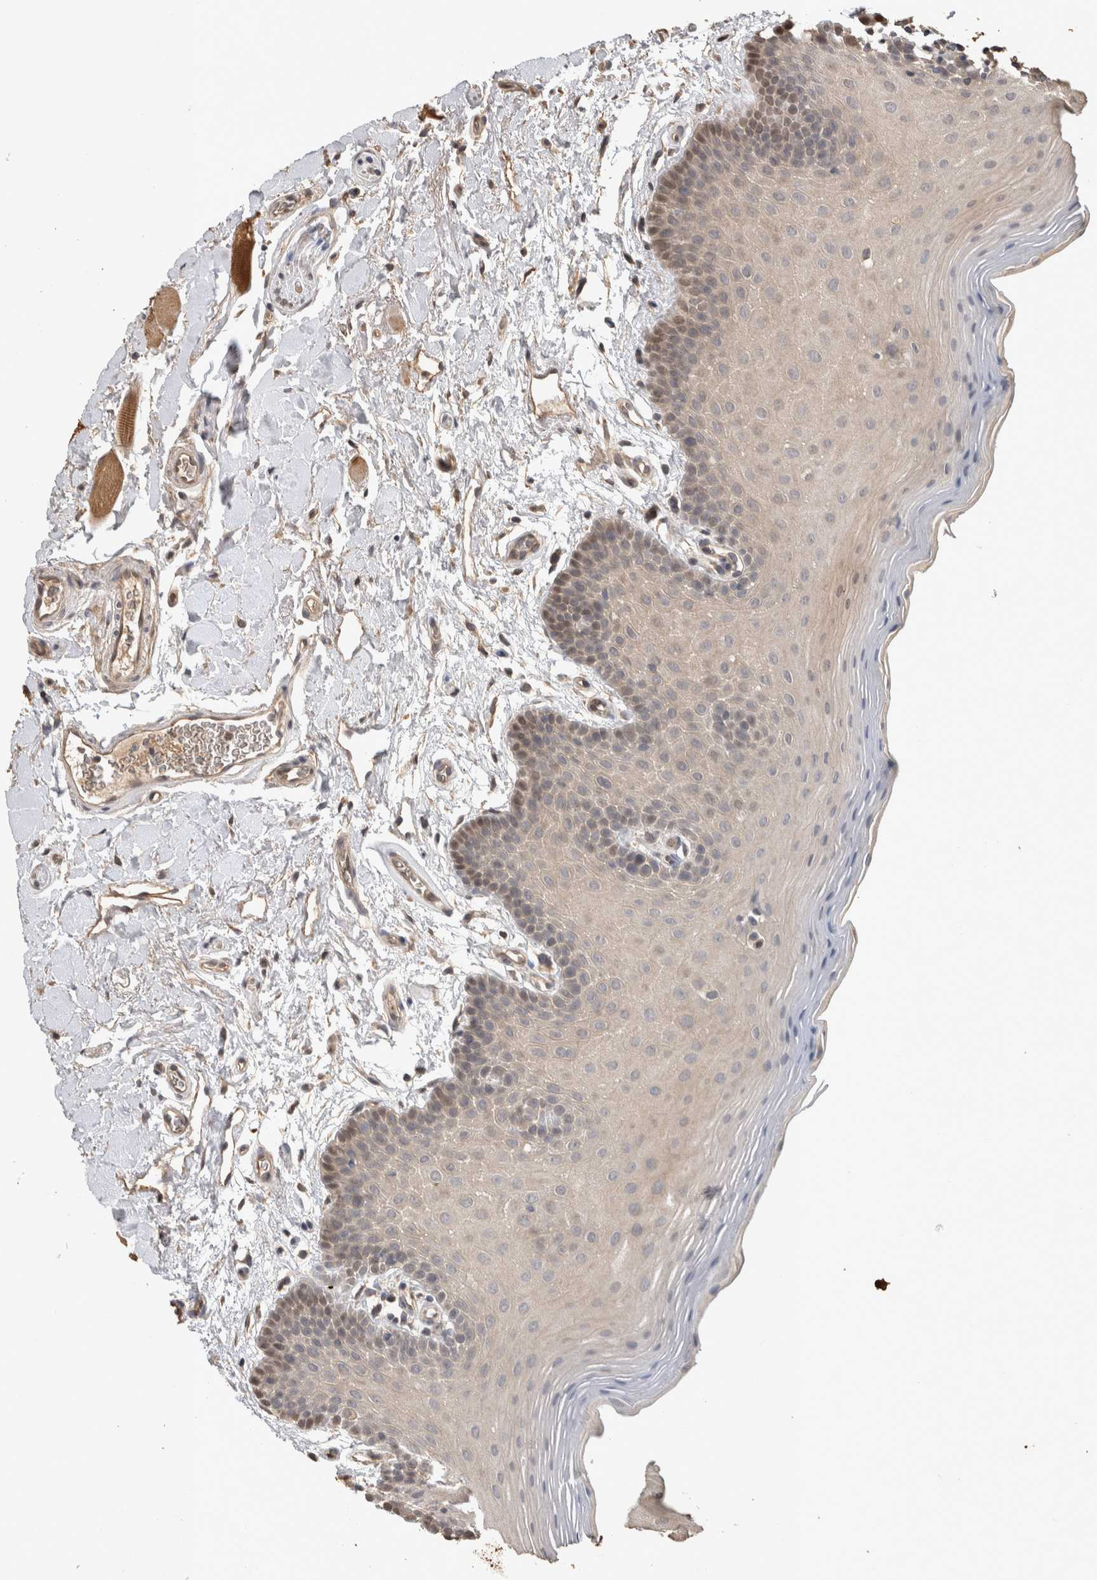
{"staining": {"intensity": "moderate", "quantity": "<25%", "location": "cytoplasmic/membranous"}, "tissue": "oral mucosa", "cell_type": "Squamous epithelial cells", "image_type": "normal", "snomed": [{"axis": "morphology", "description": "Normal tissue, NOS"}, {"axis": "topography", "description": "Oral tissue"}], "caption": "This histopathology image displays immunohistochemistry (IHC) staining of benign human oral mucosa, with low moderate cytoplasmic/membranous positivity in approximately <25% of squamous epithelial cells.", "gene": "RHPN1", "patient": {"sex": "male", "age": 62}}